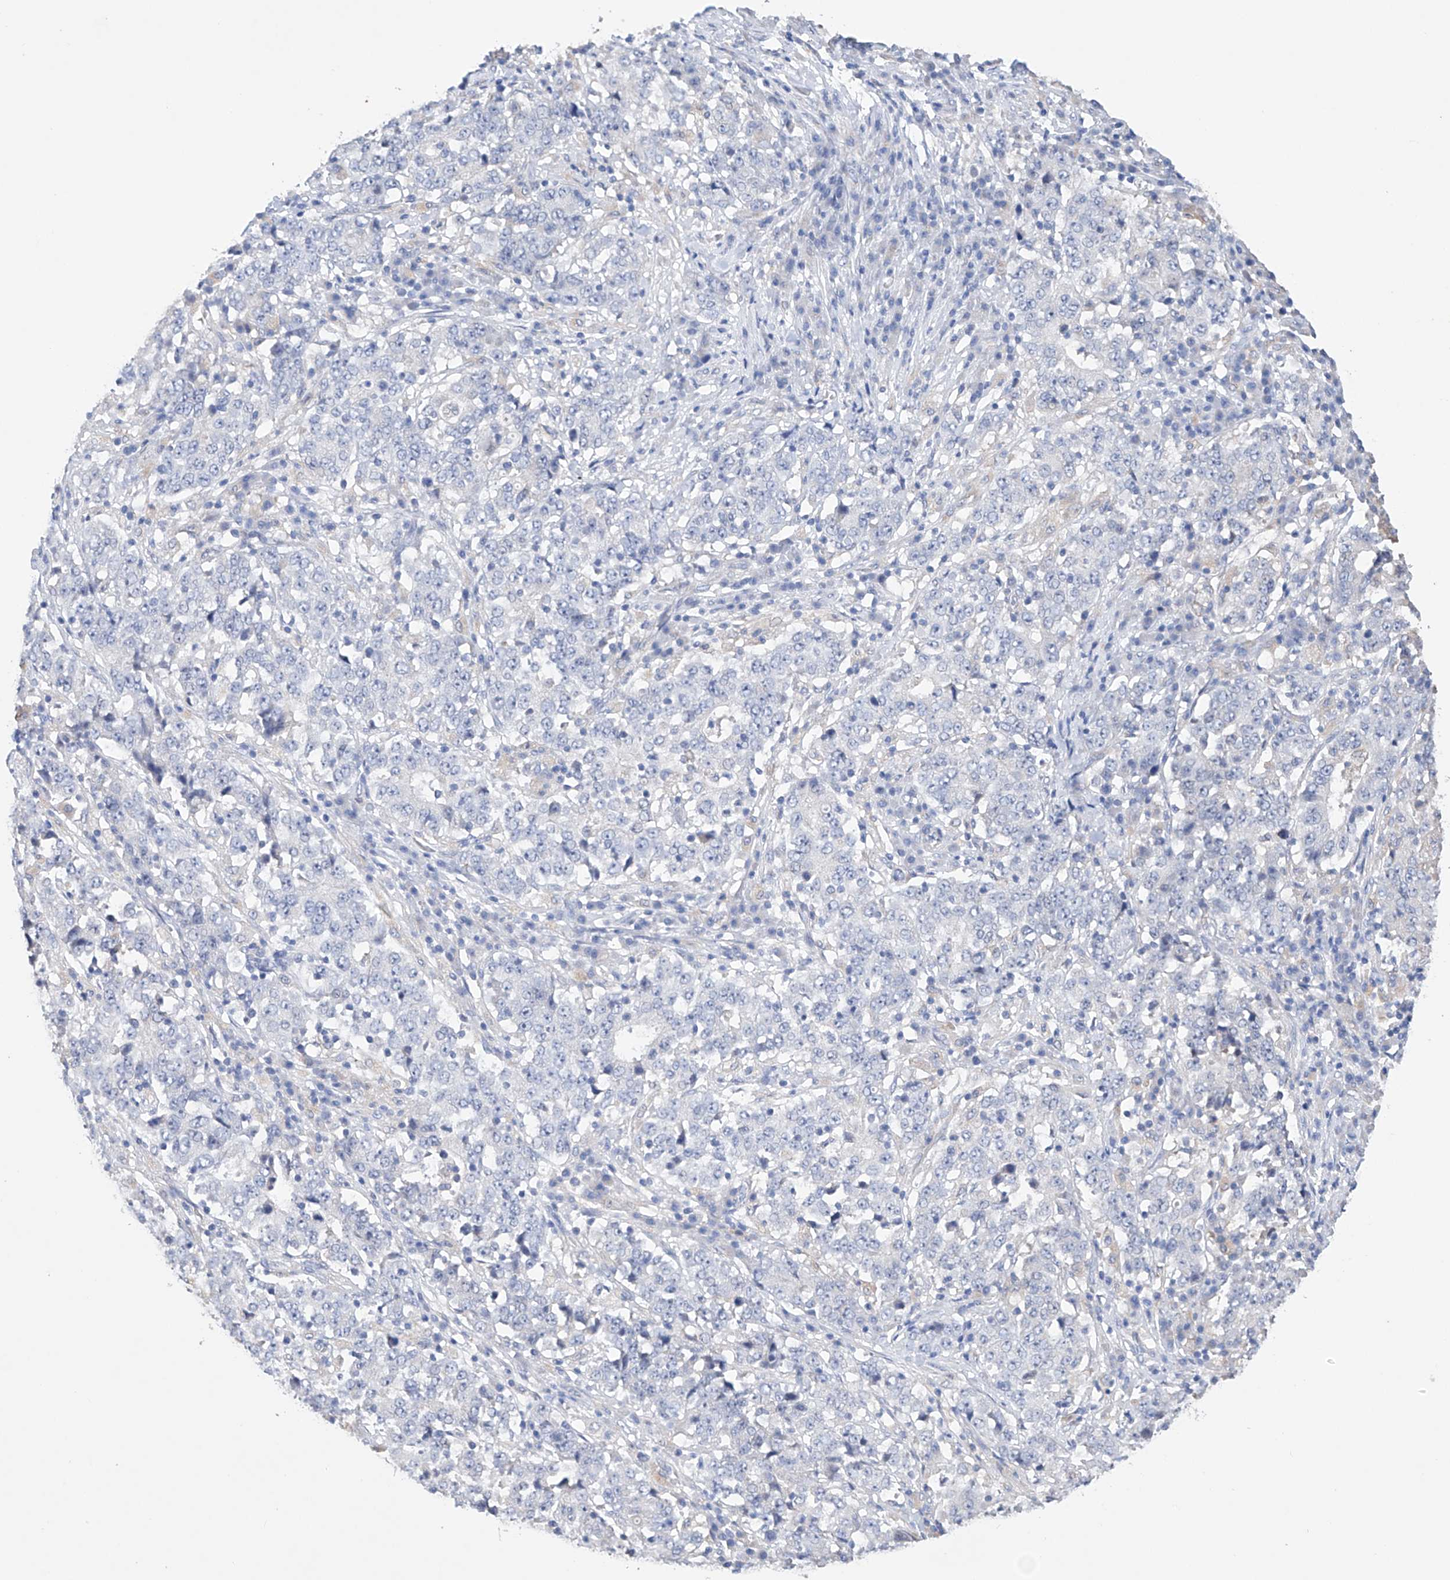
{"staining": {"intensity": "negative", "quantity": "none", "location": "none"}, "tissue": "stomach cancer", "cell_type": "Tumor cells", "image_type": "cancer", "snomed": [{"axis": "morphology", "description": "Adenocarcinoma, NOS"}, {"axis": "topography", "description": "Stomach"}], "caption": "Human stomach cancer (adenocarcinoma) stained for a protein using immunohistochemistry shows no positivity in tumor cells.", "gene": "AFG1L", "patient": {"sex": "male", "age": 59}}